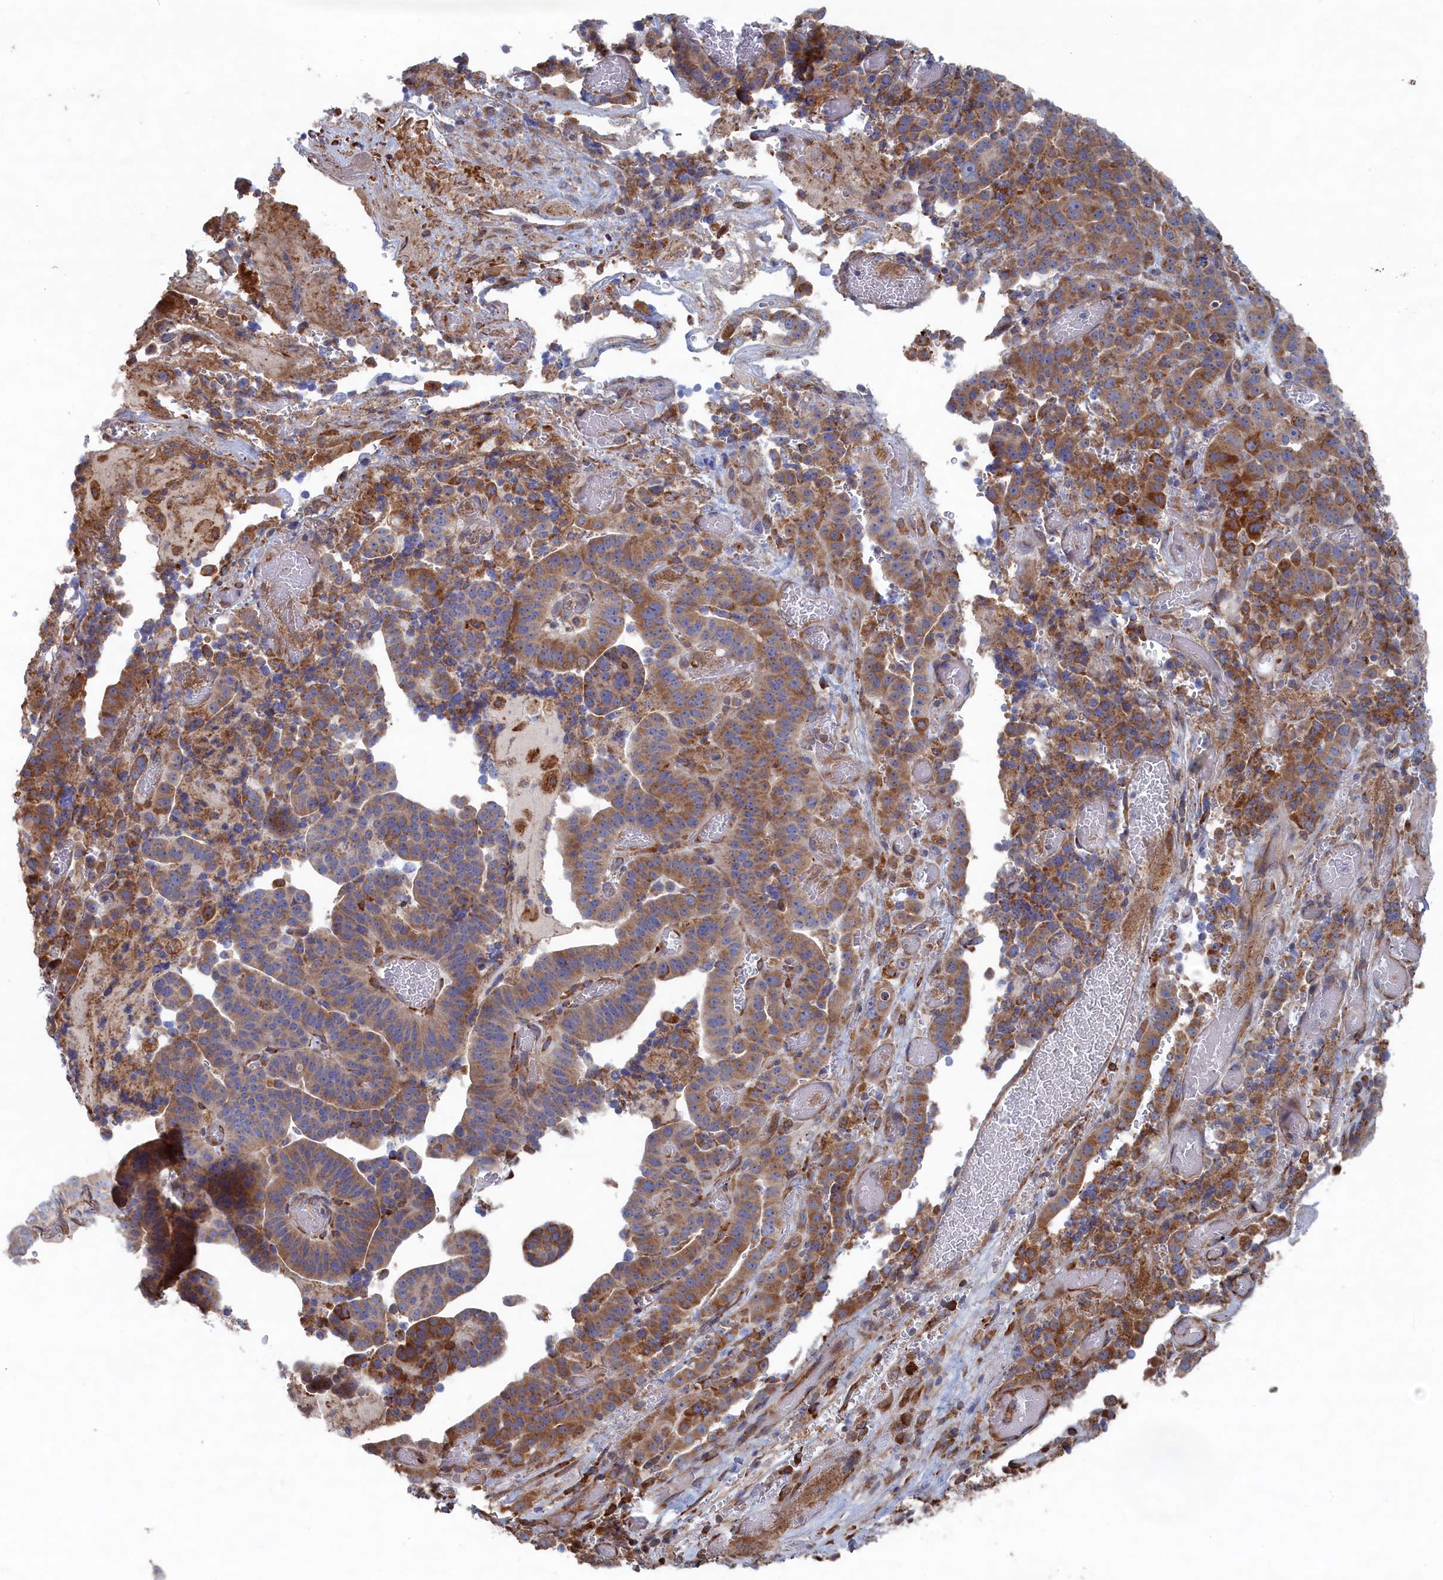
{"staining": {"intensity": "moderate", "quantity": ">75%", "location": "cytoplasmic/membranous"}, "tissue": "stomach cancer", "cell_type": "Tumor cells", "image_type": "cancer", "snomed": [{"axis": "morphology", "description": "Adenocarcinoma, NOS"}, {"axis": "topography", "description": "Stomach"}], "caption": "Moderate cytoplasmic/membranous expression is seen in about >75% of tumor cells in adenocarcinoma (stomach).", "gene": "BPIFB6", "patient": {"sex": "male", "age": 48}}